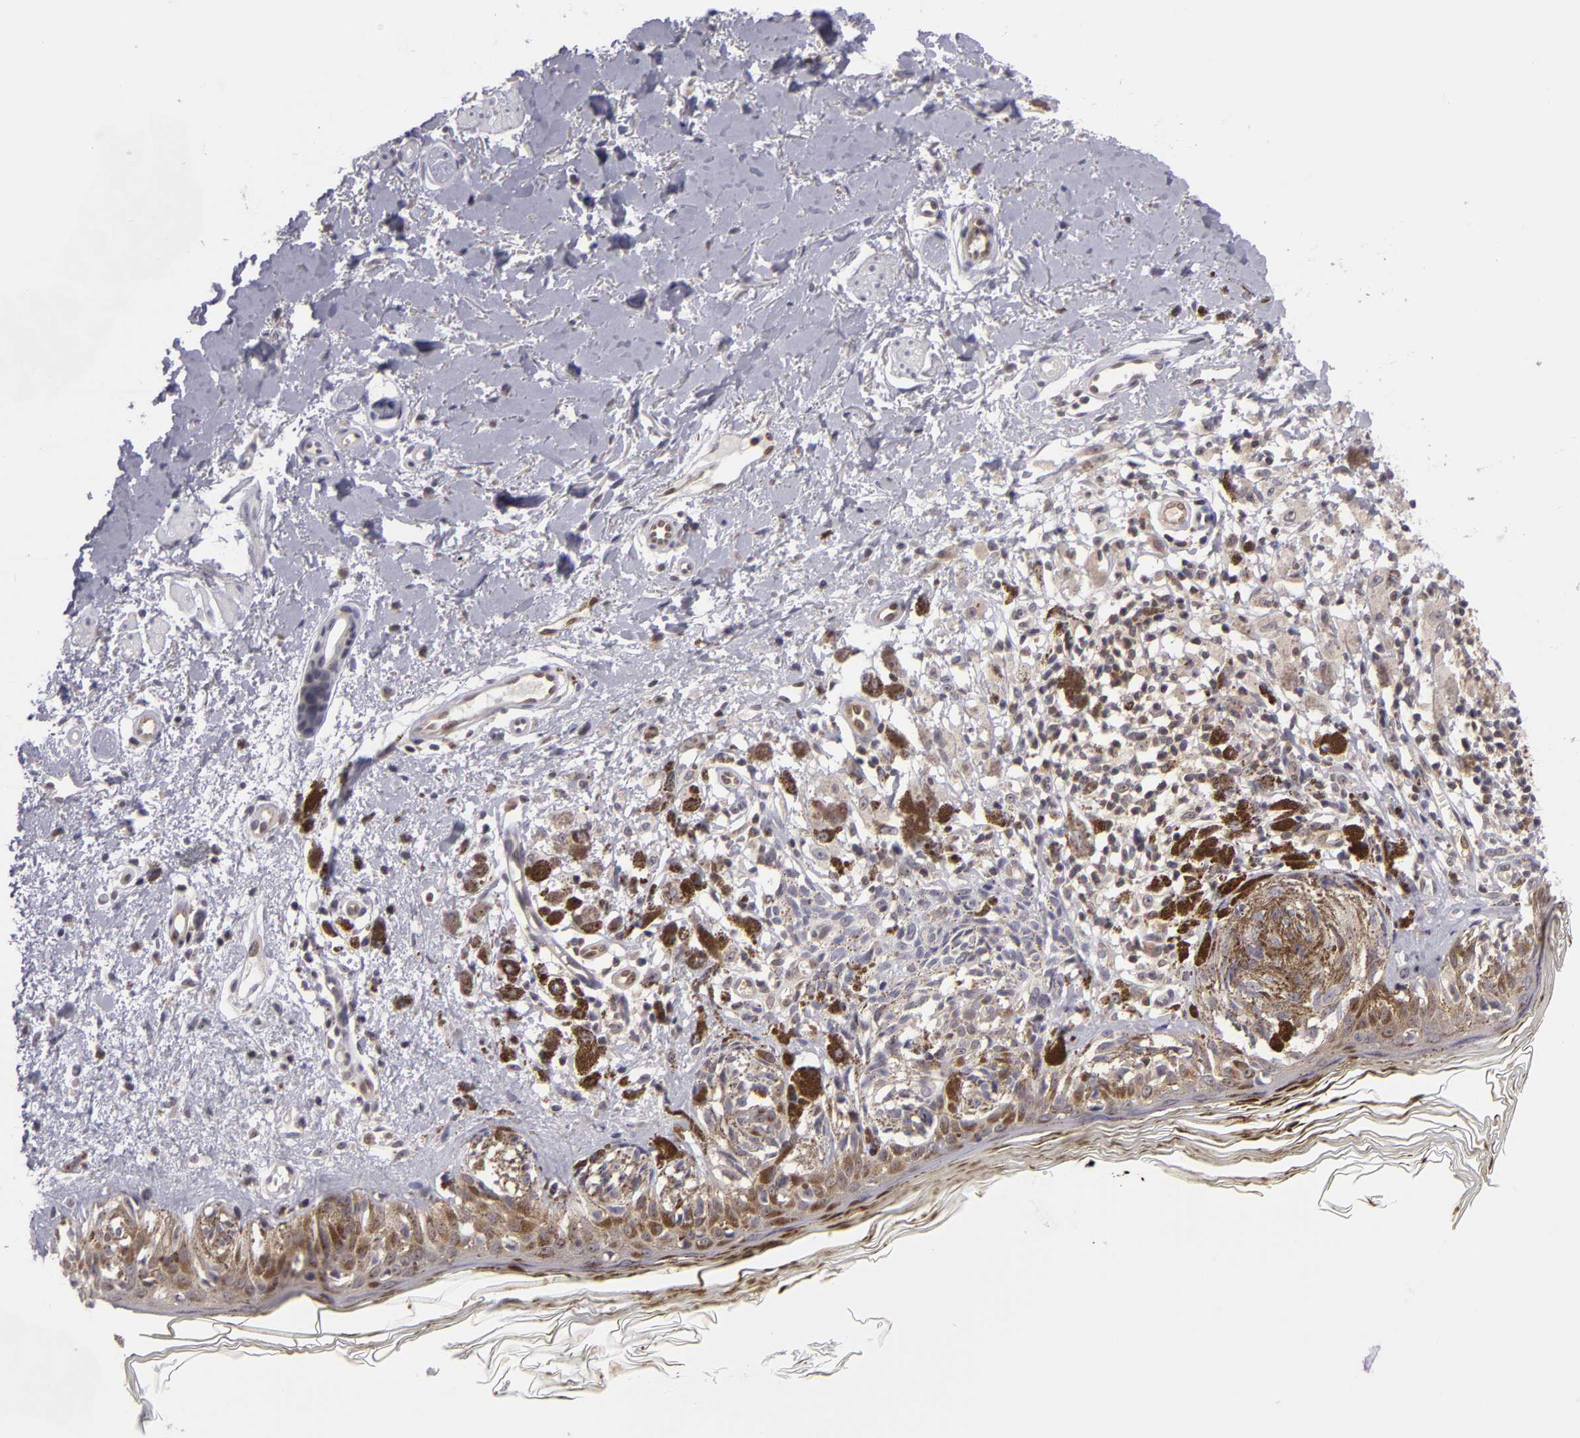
{"staining": {"intensity": "weak", "quantity": "25%-75%", "location": "cytoplasmic/membranous"}, "tissue": "melanoma", "cell_type": "Tumor cells", "image_type": "cancer", "snomed": [{"axis": "morphology", "description": "Malignant melanoma, NOS"}, {"axis": "topography", "description": "Skin"}], "caption": "Immunohistochemistry image of neoplastic tissue: human malignant melanoma stained using IHC reveals low levels of weak protein expression localized specifically in the cytoplasmic/membranous of tumor cells, appearing as a cytoplasmic/membranous brown color.", "gene": "BCL10", "patient": {"sex": "male", "age": 88}}